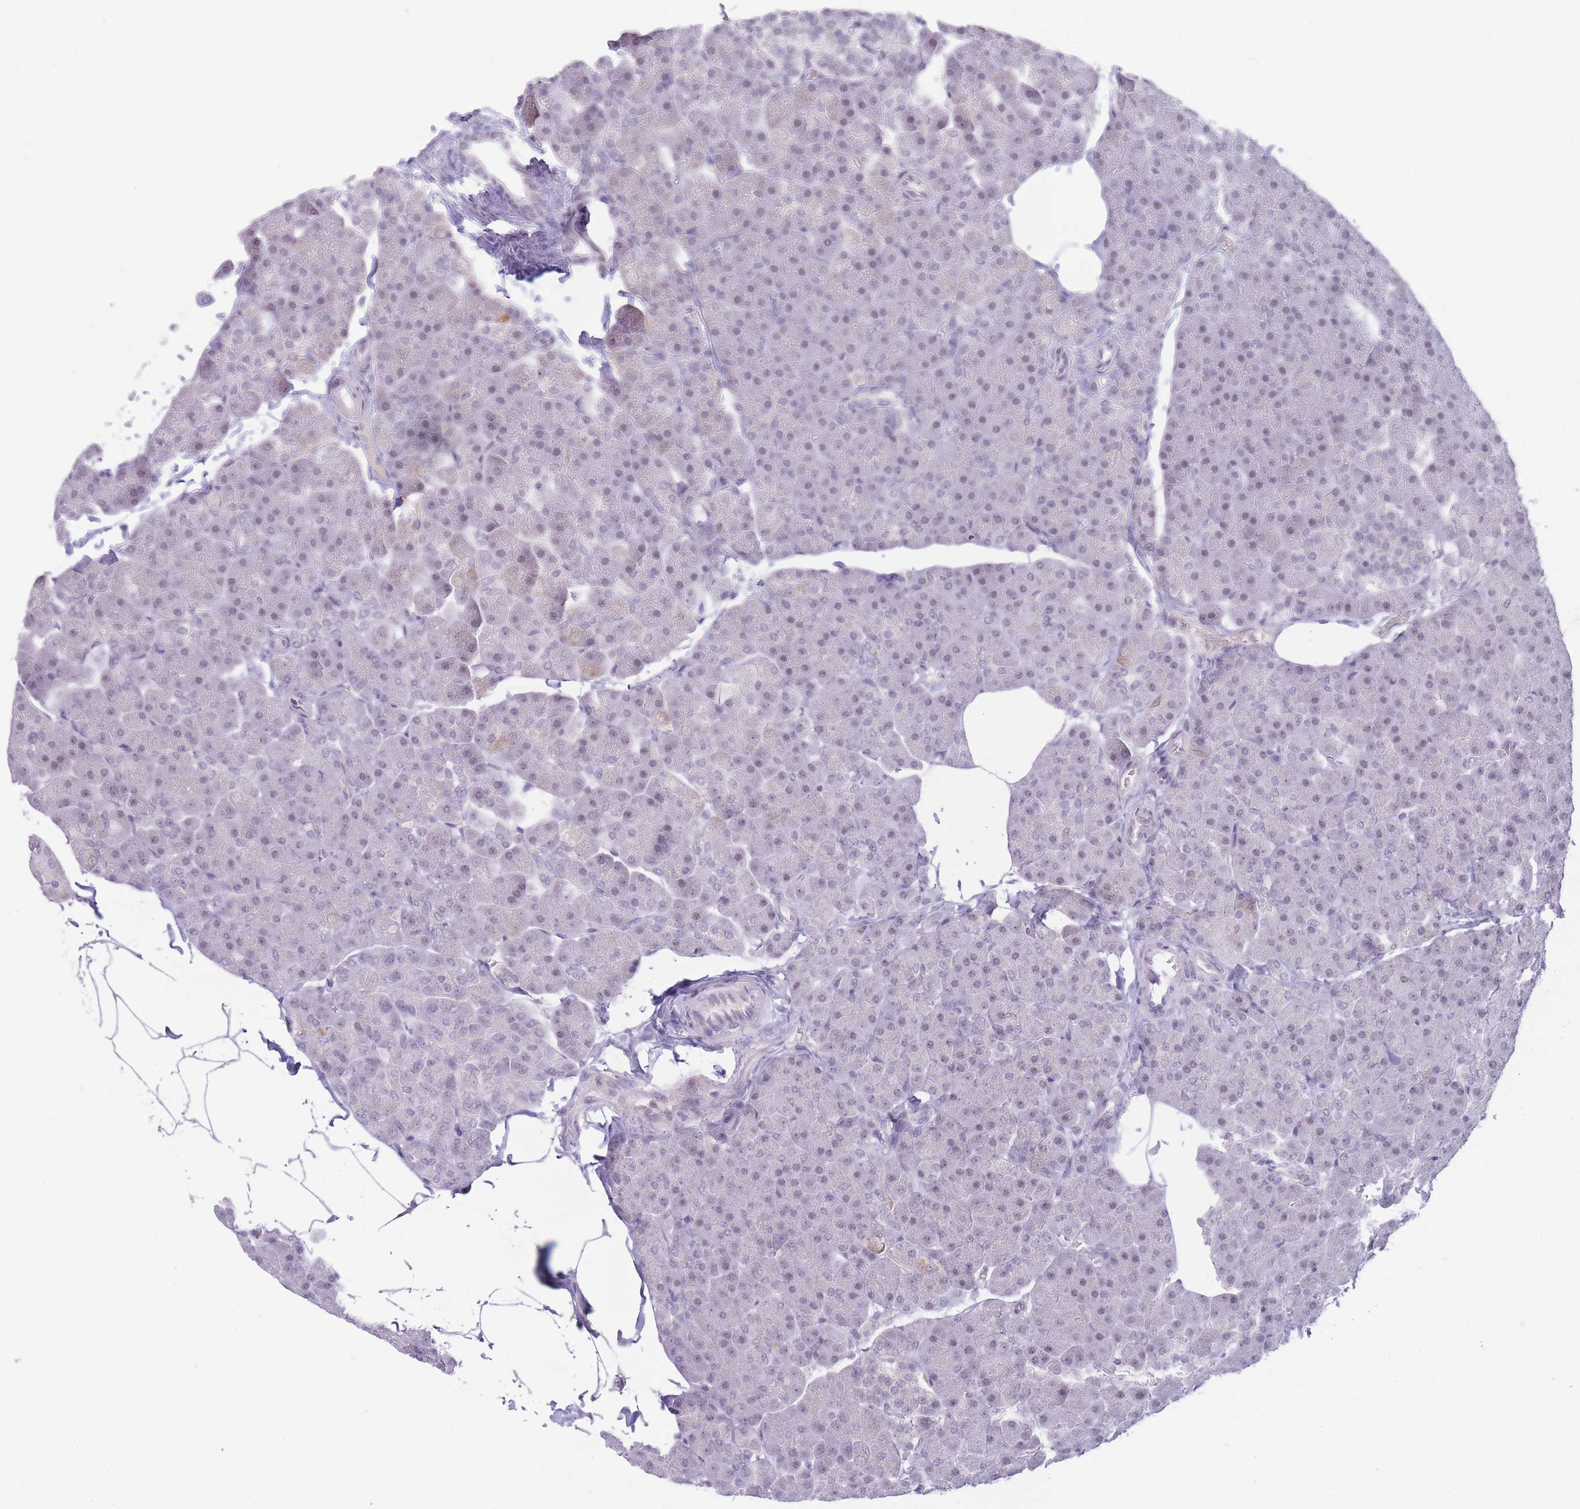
{"staining": {"intensity": "weak", "quantity": "25%-75%", "location": "nuclear"}, "tissue": "pancreas", "cell_type": "Exocrine glandular cells", "image_type": "normal", "snomed": [{"axis": "morphology", "description": "Normal tissue, NOS"}, {"axis": "topography", "description": "Pancreas"}], "caption": "Exocrine glandular cells show weak nuclear staining in approximately 25%-75% of cells in unremarkable pancreas.", "gene": "ARID3B", "patient": {"sex": "male", "age": 35}}